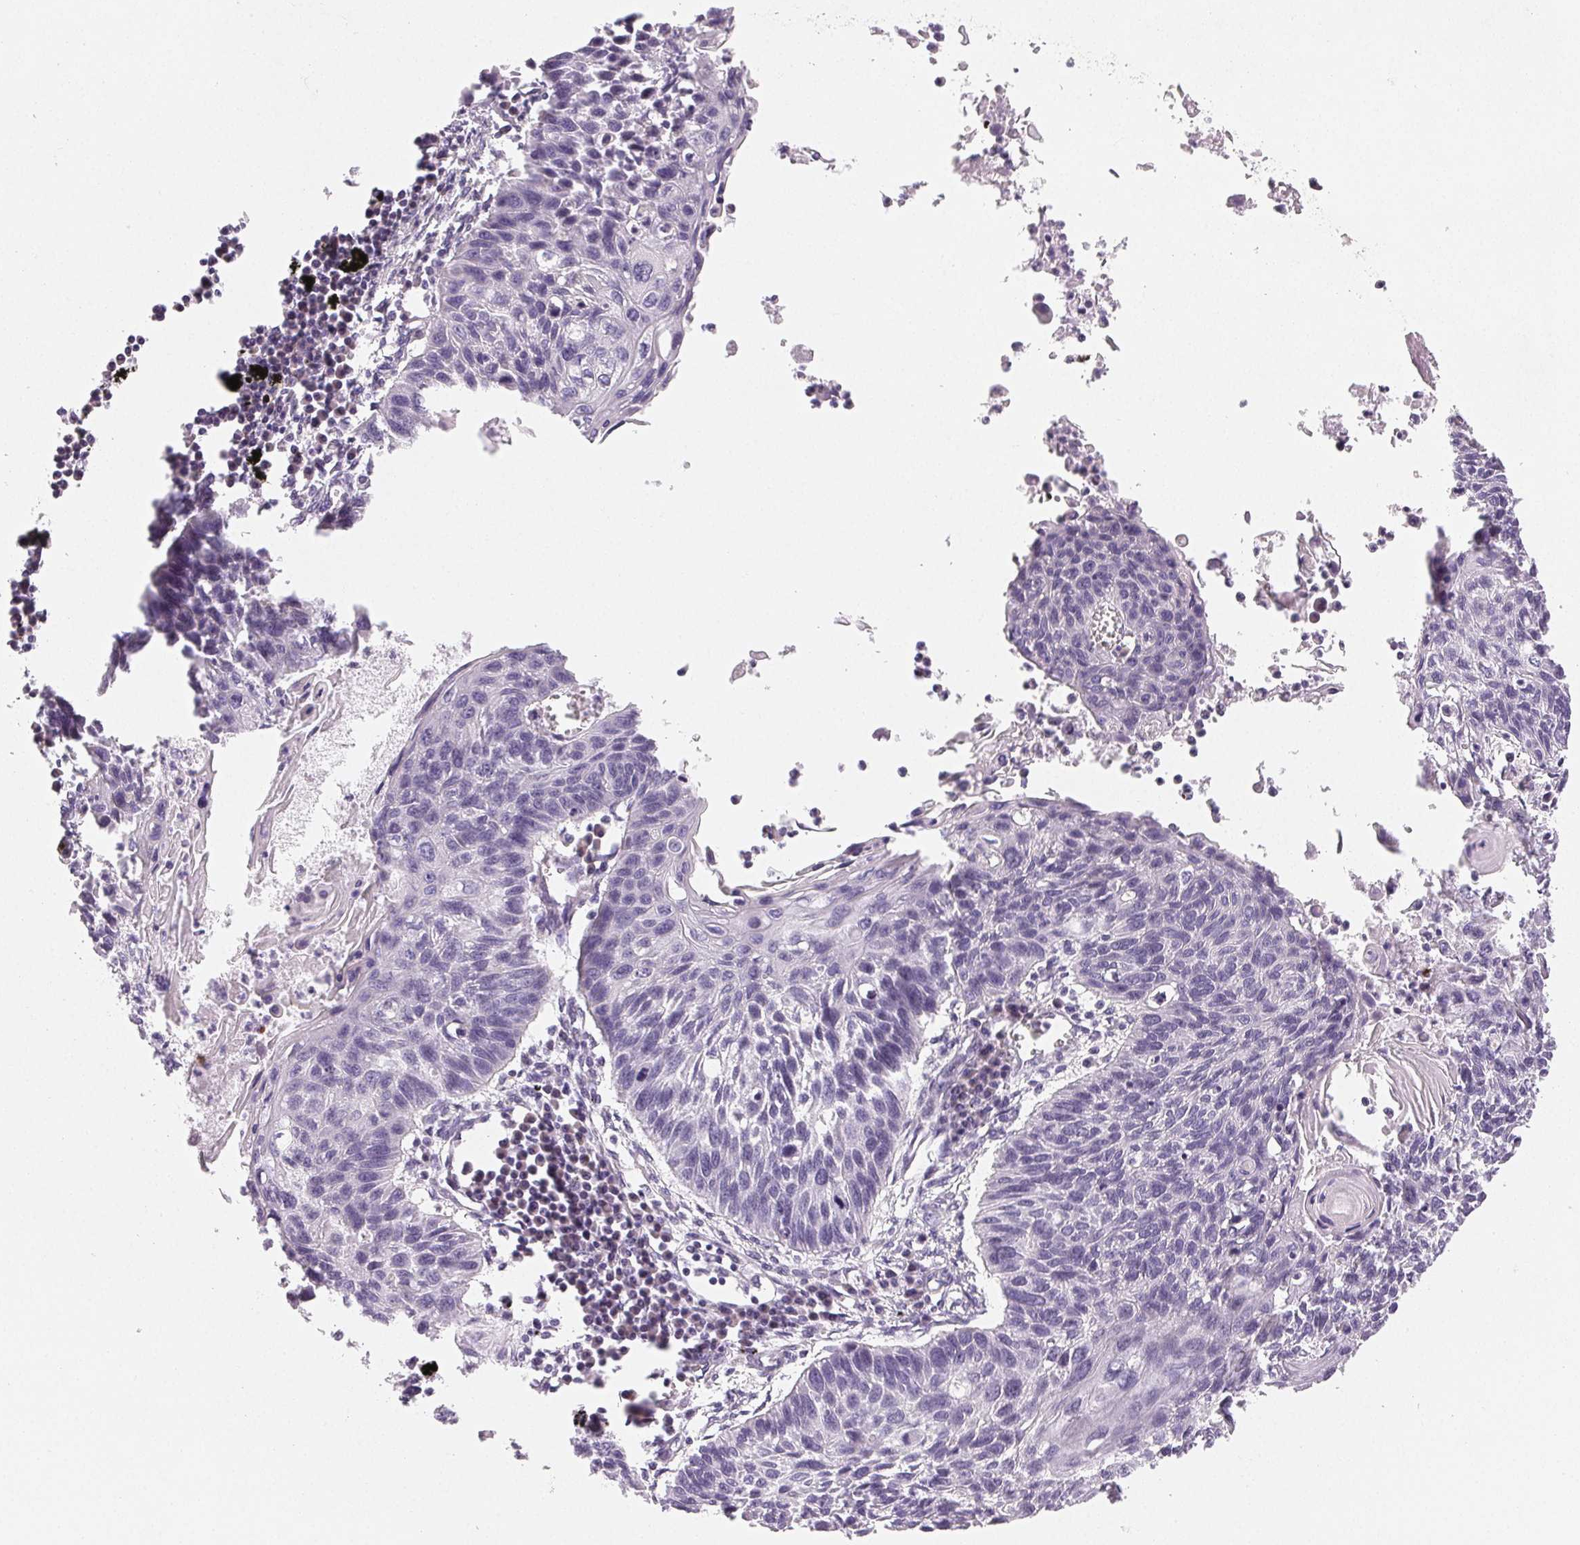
{"staining": {"intensity": "negative", "quantity": "none", "location": "none"}, "tissue": "lung cancer", "cell_type": "Tumor cells", "image_type": "cancer", "snomed": [{"axis": "morphology", "description": "Squamous cell carcinoma, NOS"}, {"axis": "topography", "description": "Lung"}], "caption": "Lung squamous cell carcinoma was stained to show a protein in brown. There is no significant staining in tumor cells.", "gene": "MYBL1", "patient": {"sex": "male", "age": 78}}